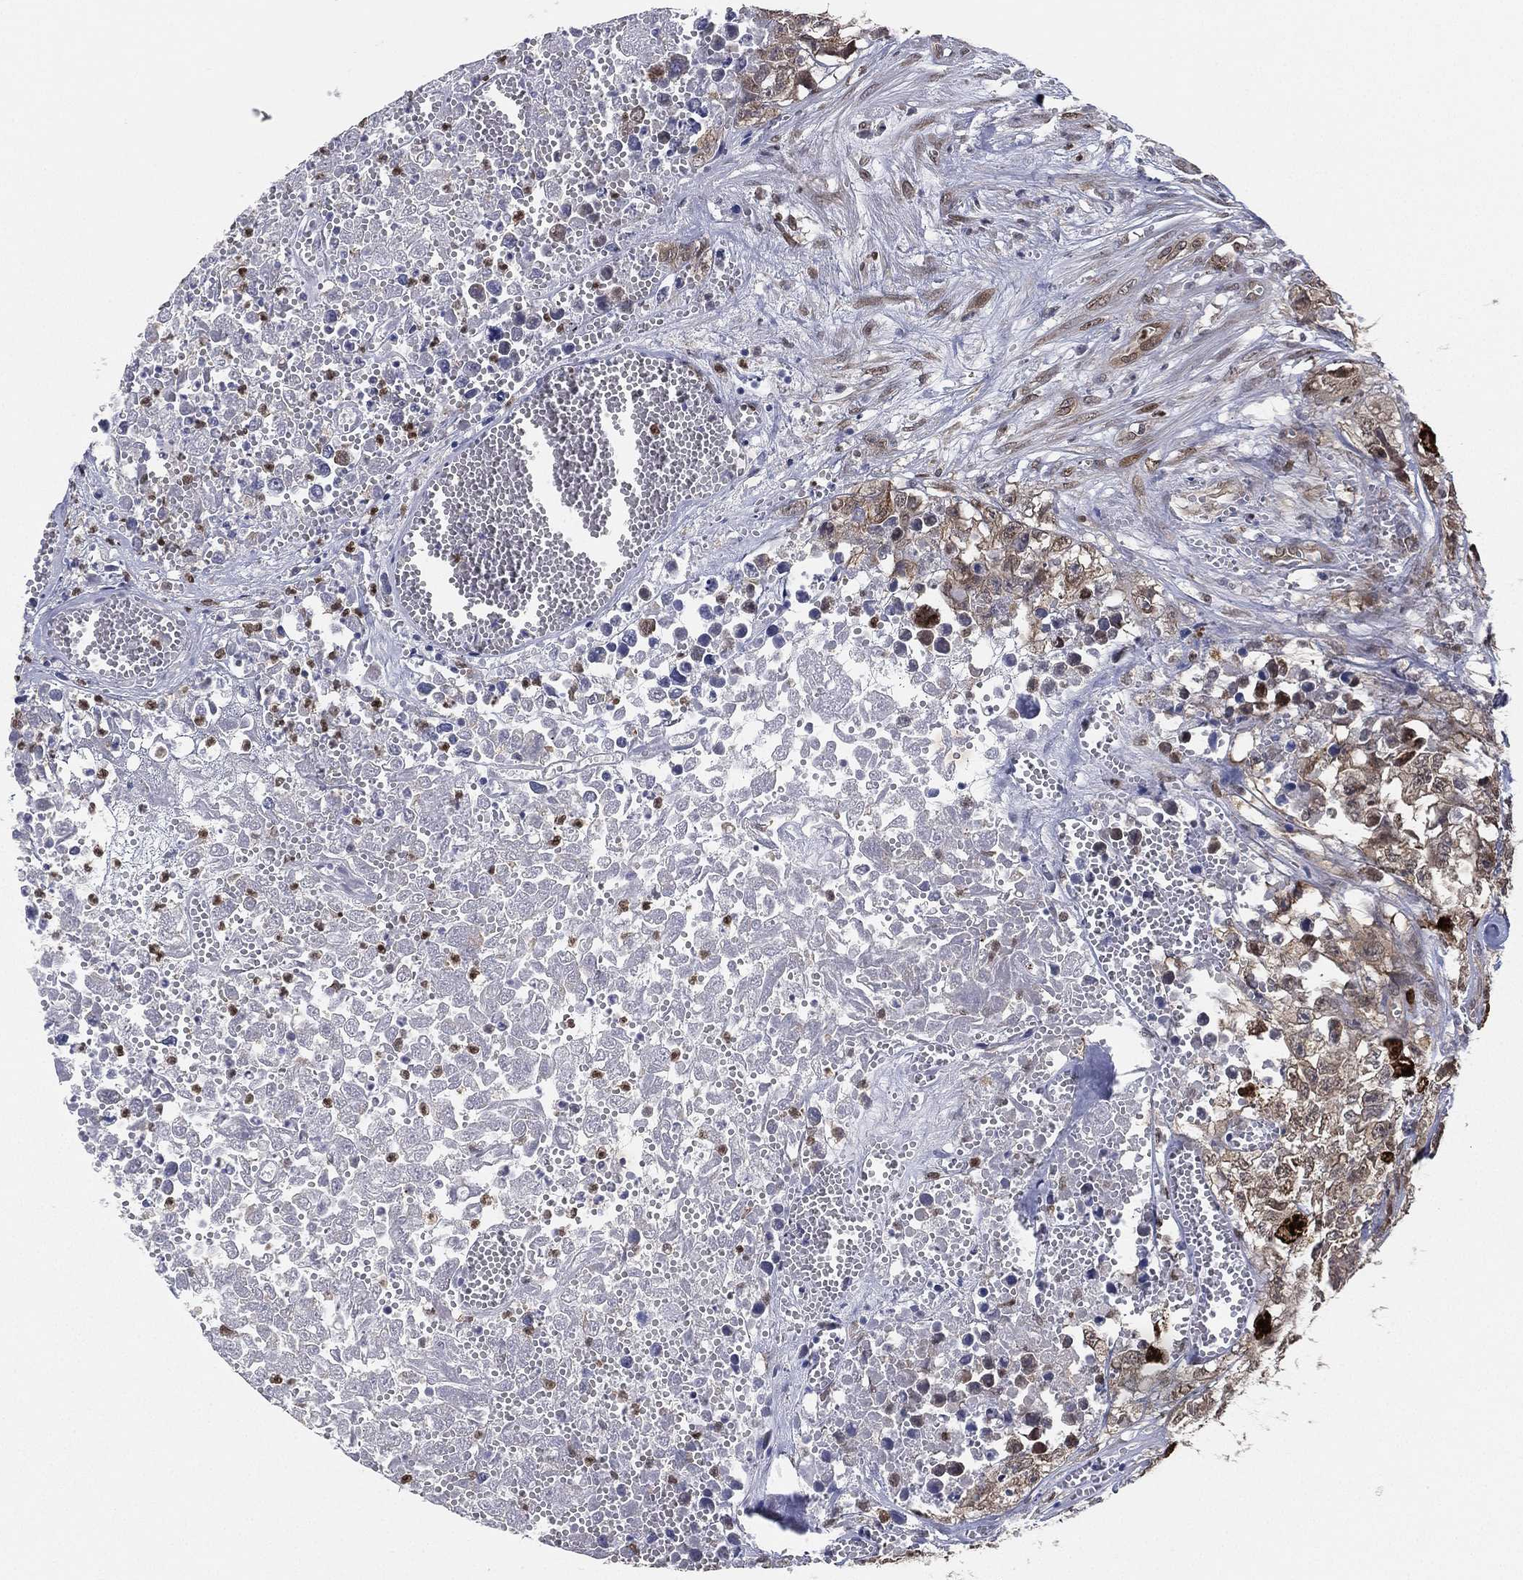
{"staining": {"intensity": "moderate", "quantity": "<25%", "location": "cytoplasmic/membranous,nuclear"}, "tissue": "testis cancer", "cell_type": "Tumor cells", "image_type": "cancer", "snomed": [{"axis": "morphology", "description": "Seminoma, NOS"}, {"axis": "morphology", "description": "Carcinoma, Embryonal, NOS"}, {"axis": "topography", "description": "Testis"}], "caption": "Moderate cytoplasmic/membranous and nuclear protein expression is present in approximately <25% of tumor cells in testis embryonal carcinoma.", "gene": "LMNB1", "patient": {"sex": "male", "age": 22}}